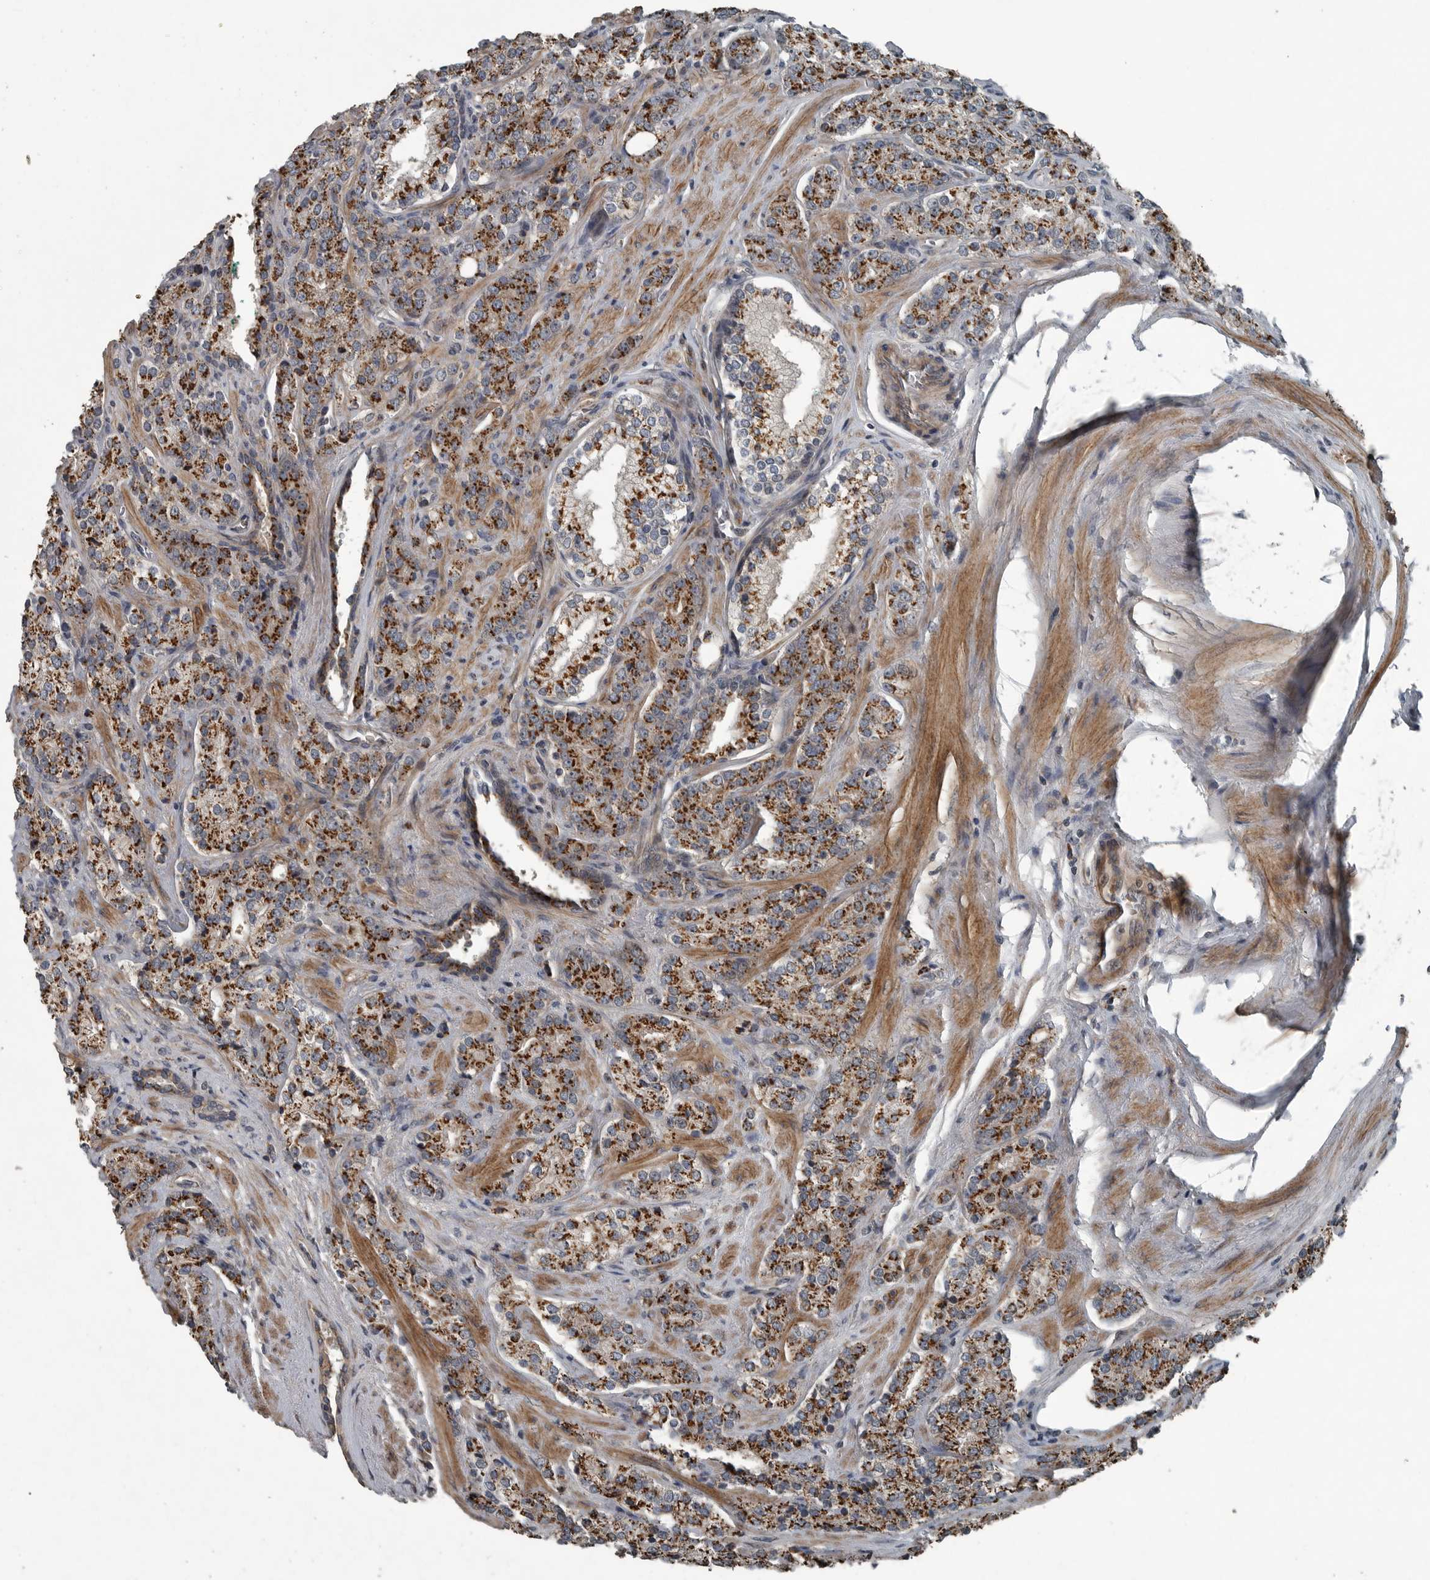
{"staining": {"intensity": "strong", "quantity": ">75%", "location": "cytoplasmic/membranous"}, "tissue": "prostate cancer", "cell_type": "Tumor cells", "image_type": "cancer", "snomed": [{"axis": "morphology", "description": "Adenocarcinoma, High grade"}, {"axis": "topography", "description": "Prostate"}], "caption": "IHC of human prostate cancer exhibits high levels of strong cytoplasmic/membranous positivity in about >75% of tumor cells. The staining was performed using DAB, with brown indicating positive protein expression. Nuclei are stained blue with hematoxylin.", "gene": "ZNF345", "patient": {"sex": "male", "age": 71}}